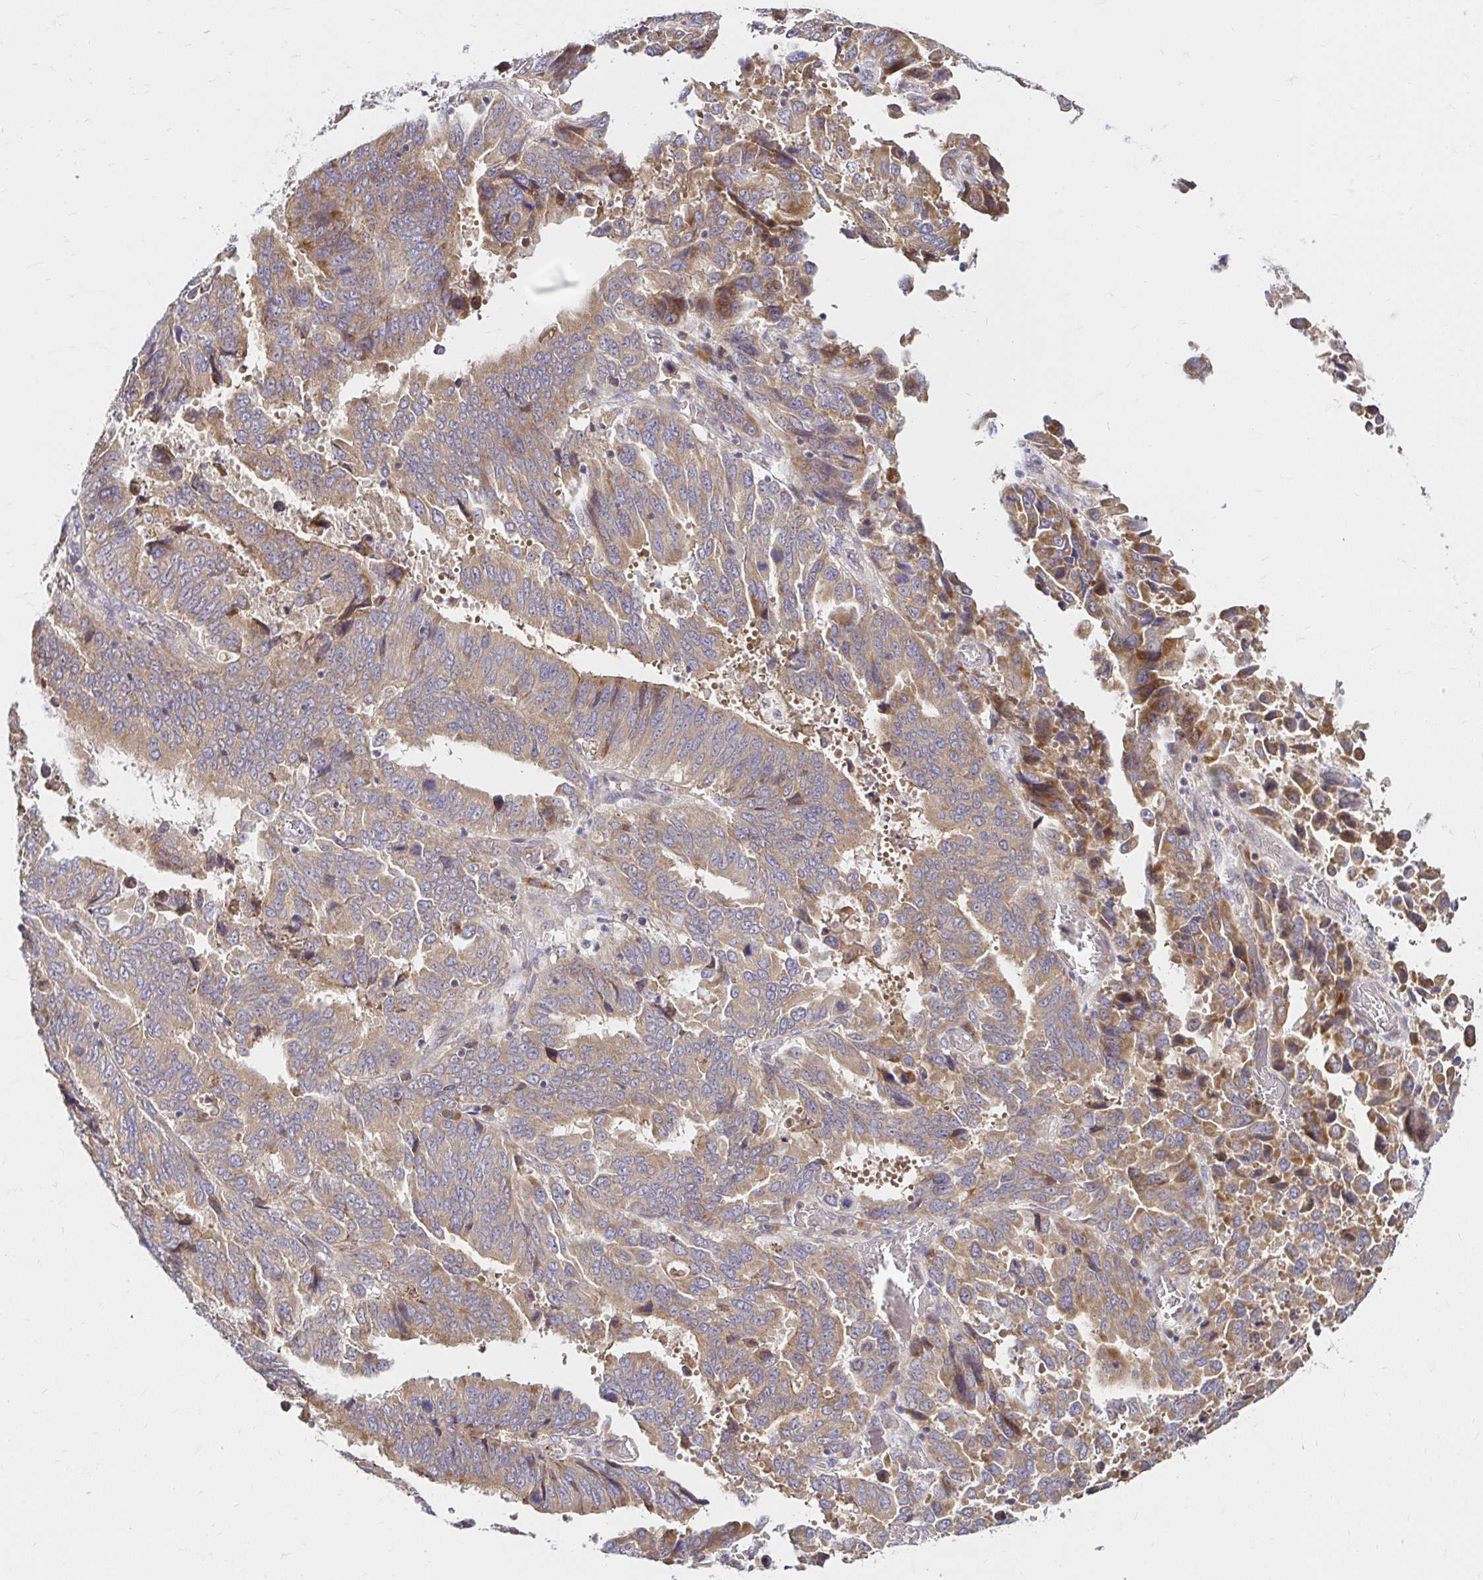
{"staining": {"intensity": "moderate", "quantity": ">75%", "location": "cytoplasmic/membranous"}, "tissue": "stomach cancer", "cell_type": "Tumor cells", "image_type": "cancer", "snomed": [{"axis": "morphology", "description": "Adenocarcinoma, NOS"}, {"axis": "topography", "description": "Stomach, upper"}], "caption": "Brown immunohistochemical staining in human adenocarcinoma (stomach) shows moderate cytoplasmic/membranous expression in approximately >75% of tumor cells.", "gene": "ARHGEF37", "patient": {"sex": "male", "age": 74}}